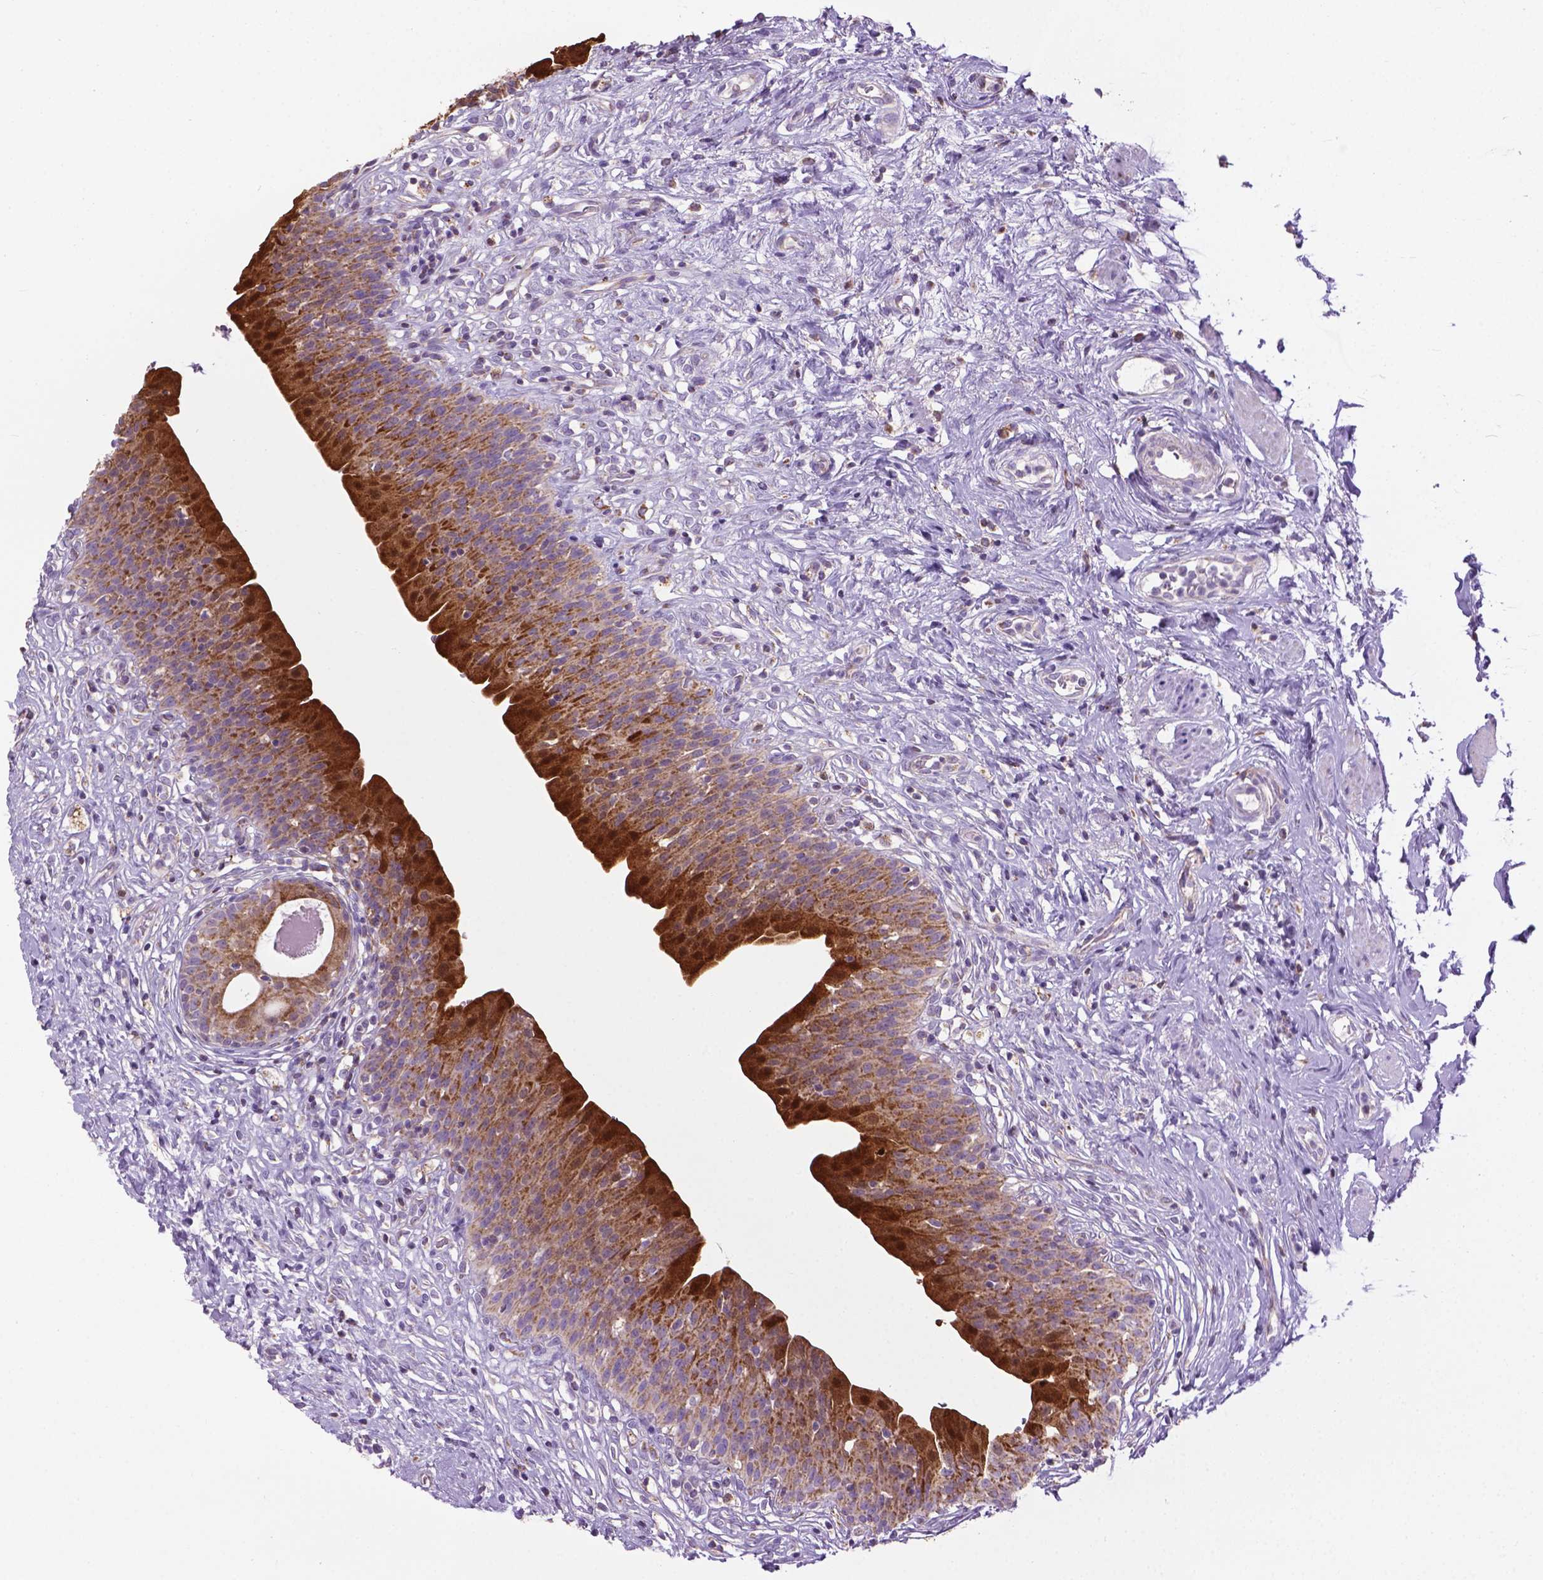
{"staining": {"intensity": "strong", "quantity": ">75%", "location": "cytoplasmic/membranous"}, "tissue": "urinary bladder", "cell_type": "Urothelial cells", "image_type": "normal", "snomed": [{"axis": "morphology", "description": "Normal tissue, NOS"}, {"axis": "topography", "description": "Urinary bladder"}], "caption": "Protein staining of benign urinary bladder shows strong cytoplasmic/membranous expression in about >75% of urothelial cells.", "gene": "VDAC1", "patient": {"sex": "male", "age": 76}}